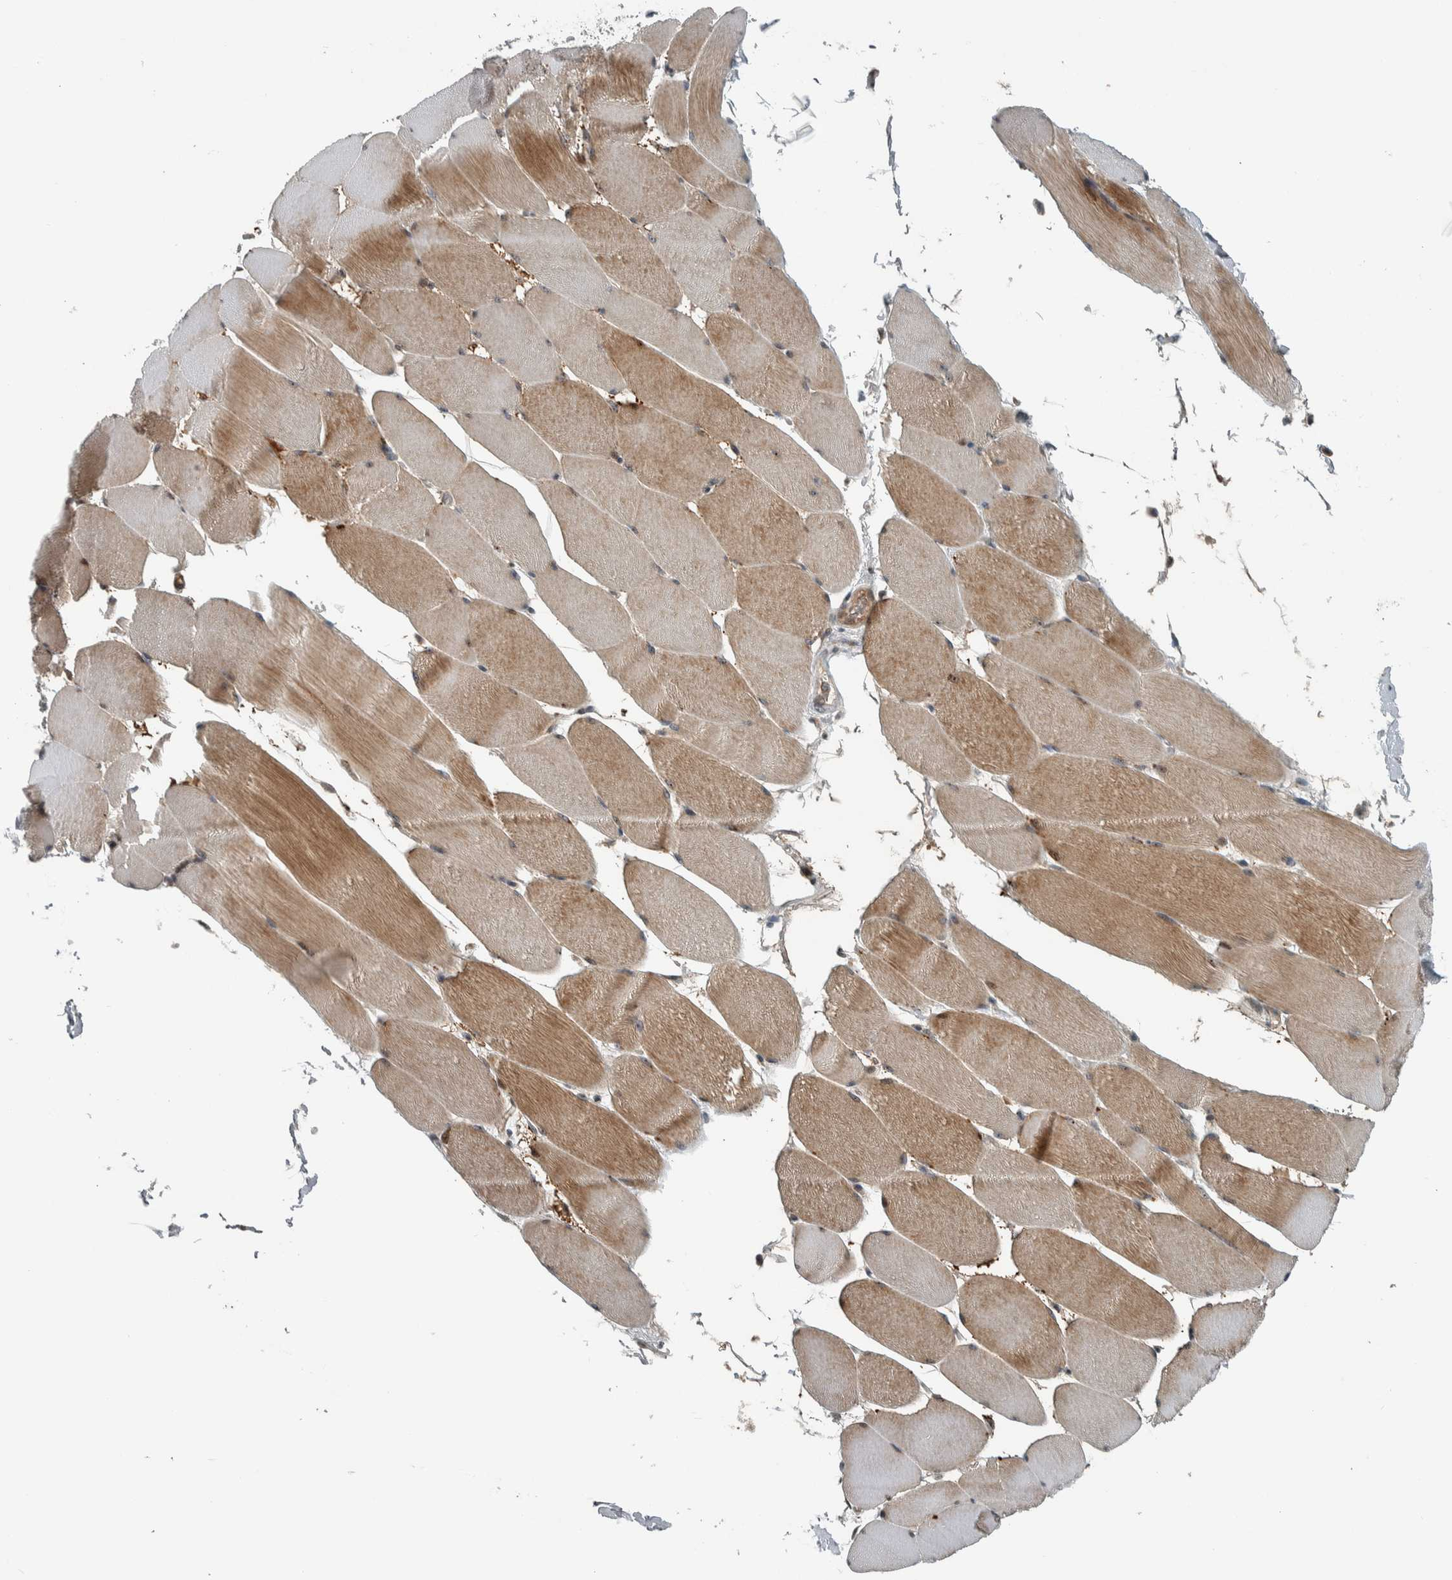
{"staining": {"intensity": "moderate", "quantity": ">75%", "location": "cytoplasmic/membranous"}, "tissue": "skeletal muscle", "cell_type": "Myocytes", "image_type": "normal", "snomed": [{"axis": "morphology", "description": "Normal tissue, NOS"}, {"axis": "topography", "description": "Skeletal muscle"}], "caption": "Approximately >75% of myocytes in benign human skeletal muscle exhibit moderate cytoplasmic/membranous protein positivity as visualized by brown immunohistochemical staining.", "gene": "XPO5", "patient": {"sex": "male", "age": 62}}